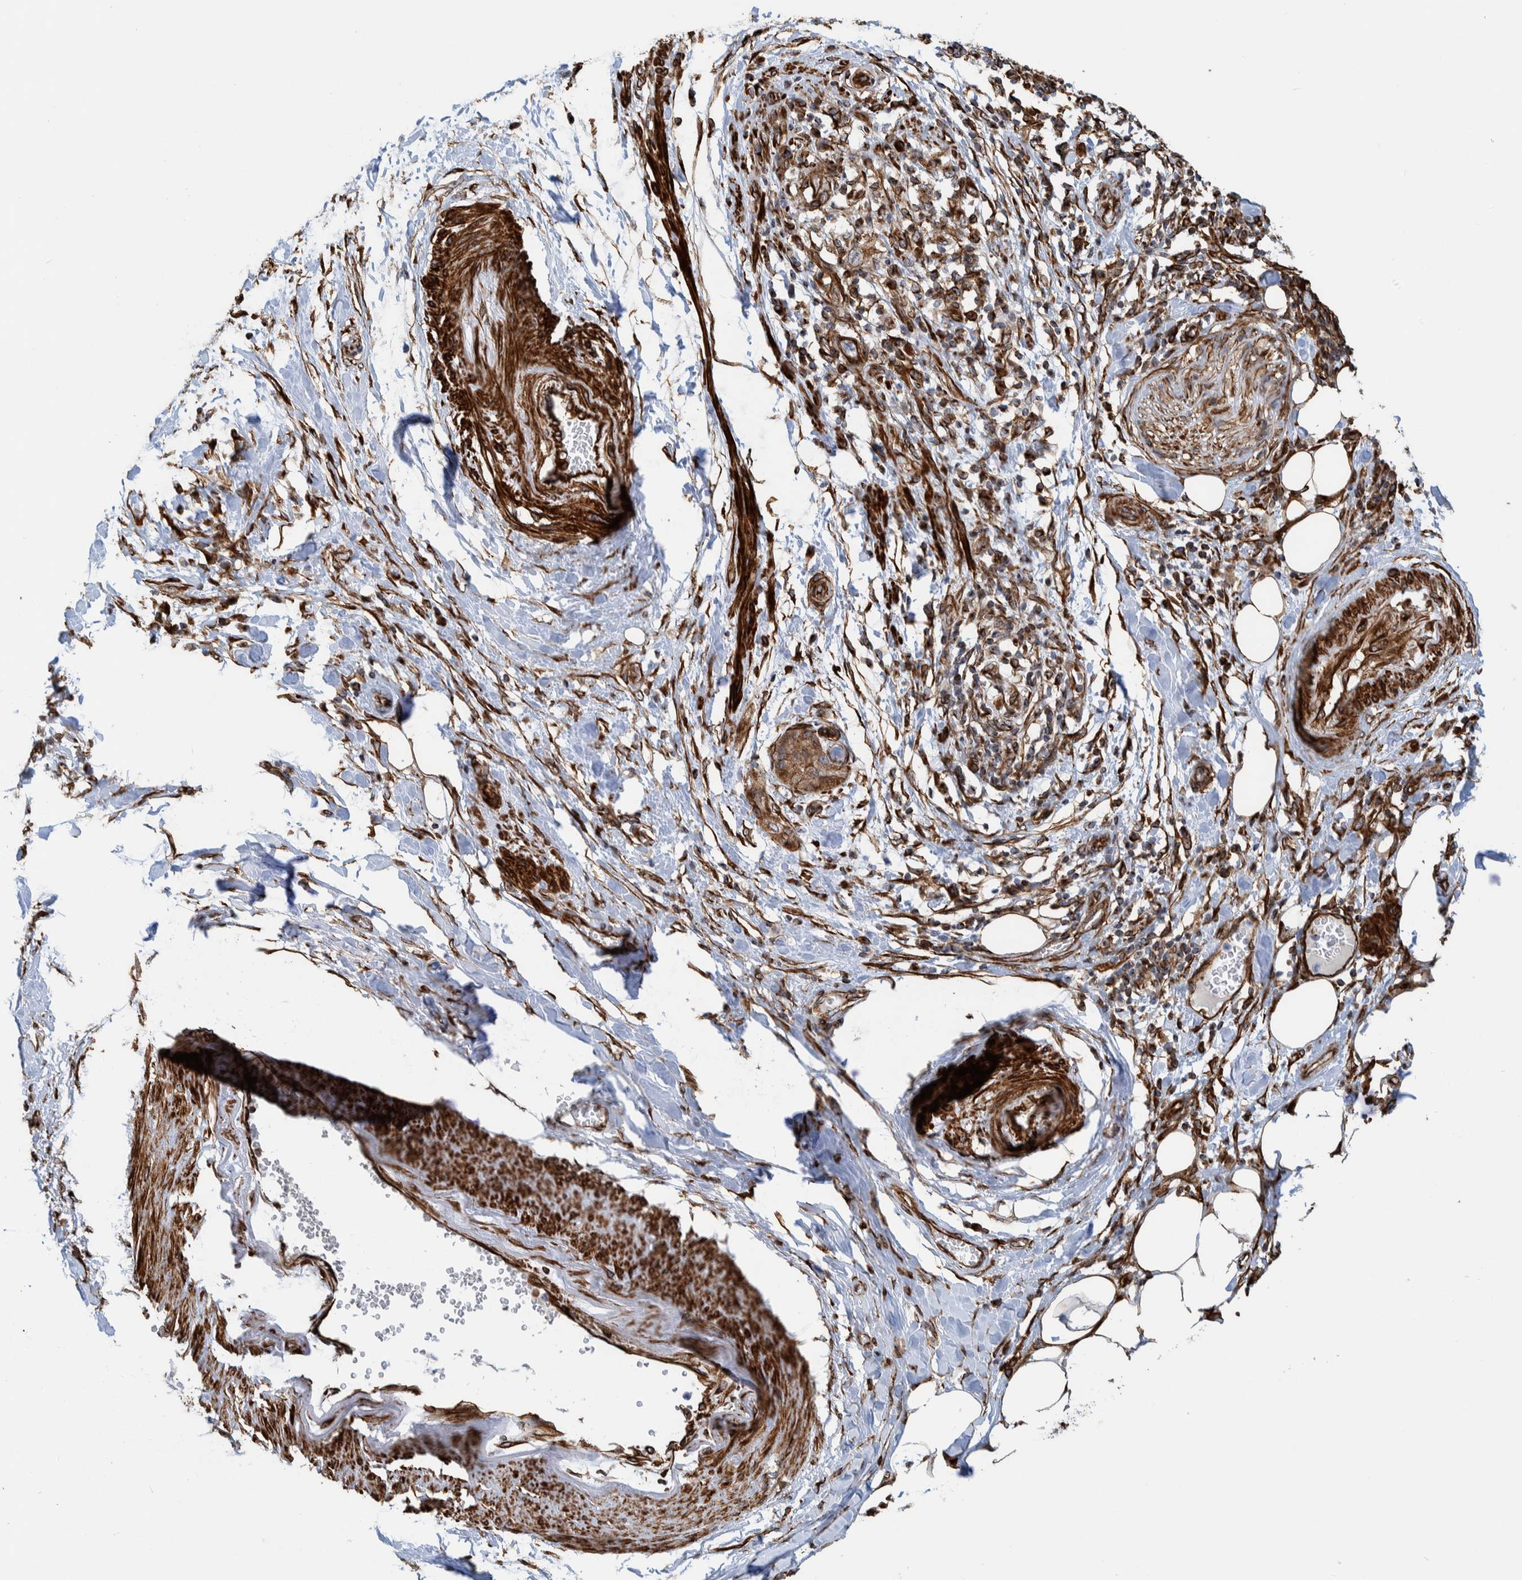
{"staining": {"intensity": "moderate", "quantity": ">75%", "location": "cytoplasmic/membranous"}, "tissue": "pancreatic cancer", "cell_type": "Tumor cells", "image_type": "cancer", "snomed": [{"axis": "morphology", "description": "Adenocarcinoma, NOS"}, {"axis": "topography", "description": "Pancreas"}], "caption": "About >75% of tumor cells in pancreatic cancer reveal moderate cytoplasmic/membranous protein expression as visualized by brown immunohistochemical staining.", "gene": "CCDC57", "patient": {"sex": "female", "age": 78}}